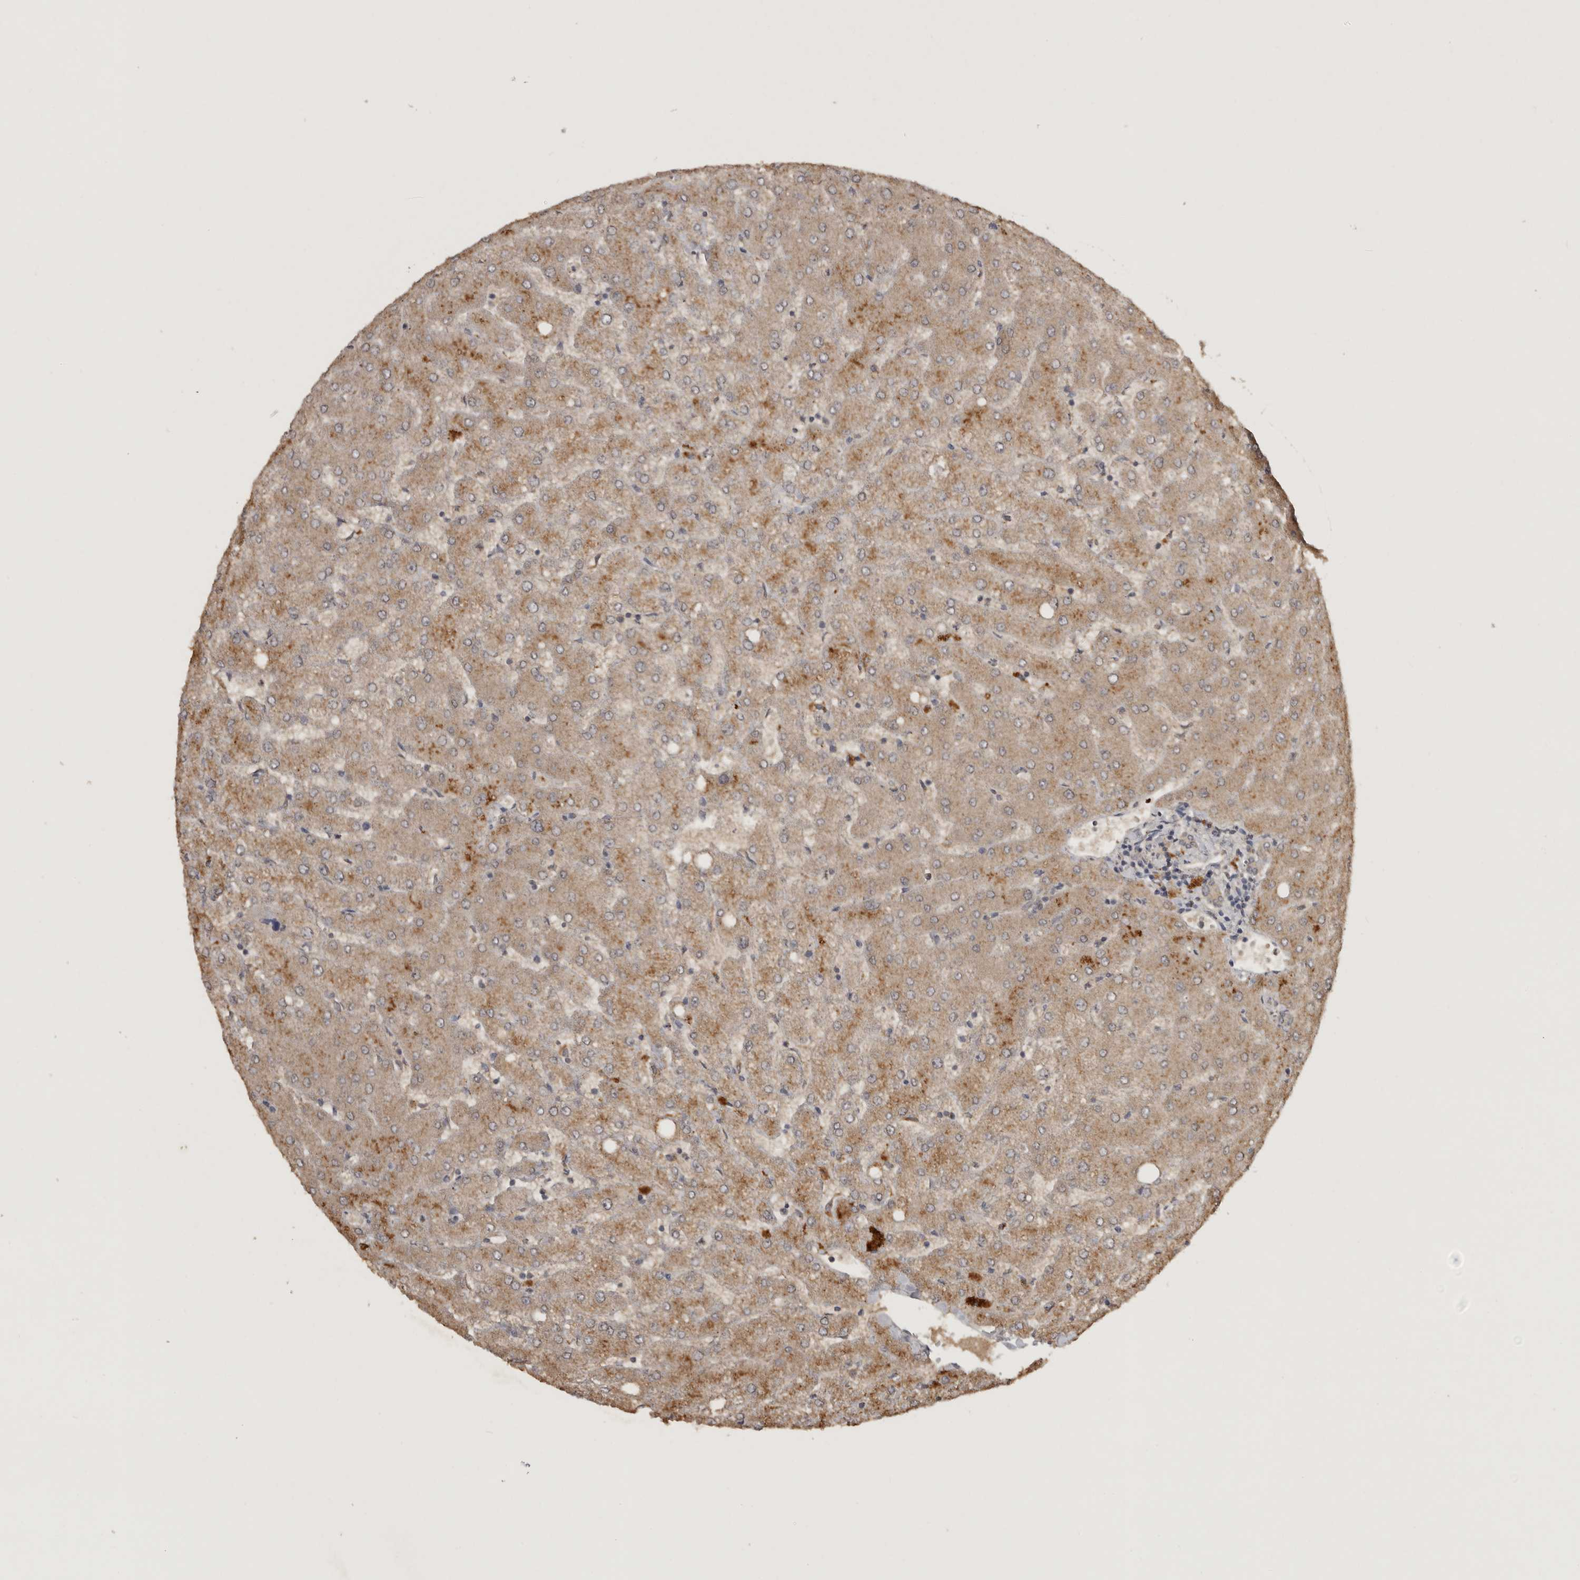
{"staining": {"intensity": "weak", "quantity": ">75%", "location": "cytoplasmic/membranous"}, "tissue": "liver", "cell_type": "Cholangiocytes", "image_type": "normal", "snomed": [{"axis": "morphology", "description": "Normal tissue, NOS"}, {"axis": "topography", "description": "Liver"}], "caption": "Liver was stained to show a protein in brown. There is low levels of weak cytoplasmic/membranous positivity in about >75% of cholangiocytes. (Brightfield microscopy of DAB IHC at high magnification).", "gene": "ADAMTS4", "patient": {"sex": "female", "age": 54}}